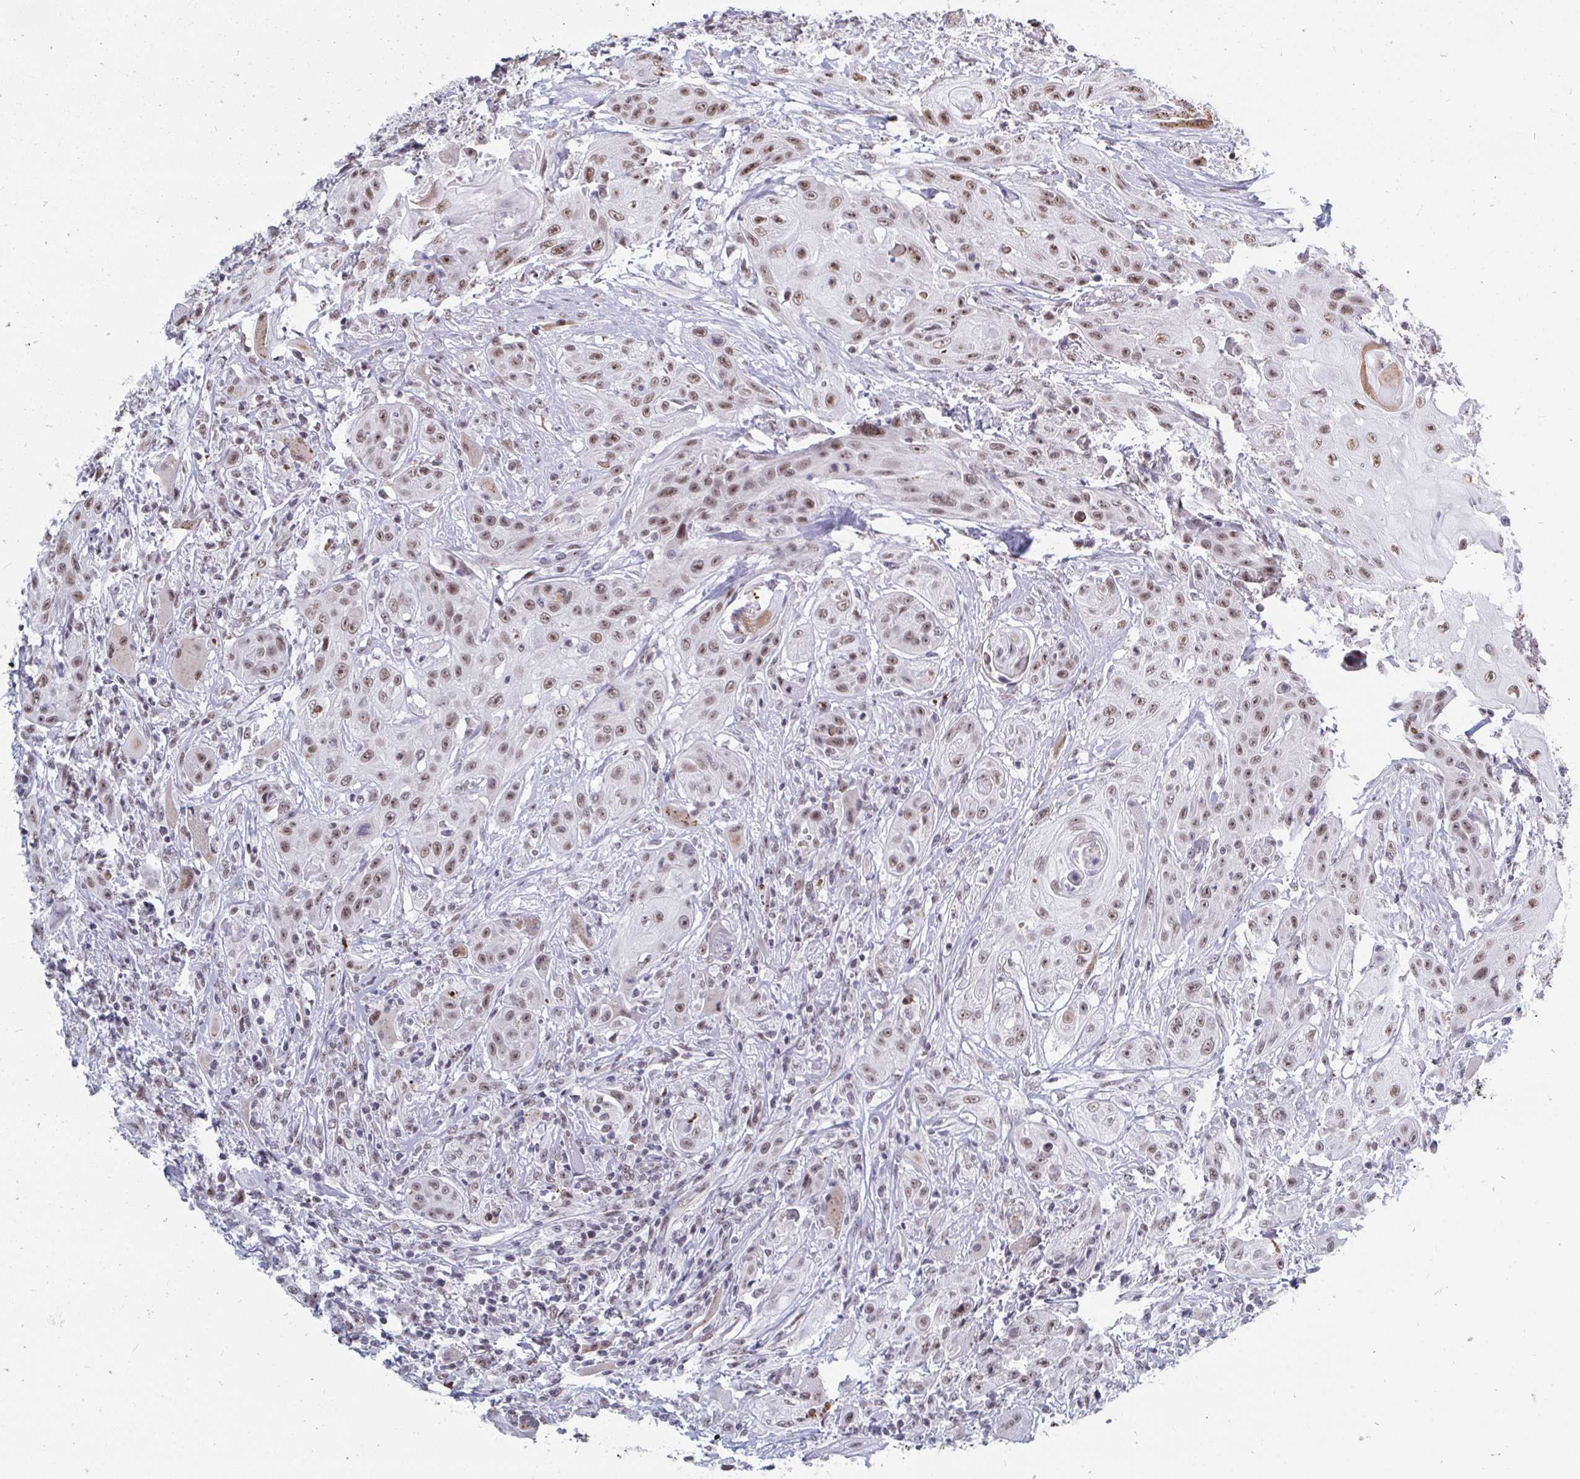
{"staining": {"intensity": "moderate", "quantity": ">75%", "location": "nuclear"}, "tissue": "head and neck cancer", "cell_type": "Tumor cells", "image_type": "cancer", "snomed": [{"axis": "morphology", "description": "Squamous cell carcinoma, NOS"}, {"axis": "topography", "description": "Oral tissue"}, {"axis": "topography", "description": "Head-Neck"}, {"axis": "topography", "description": "Neck, NOS"}], "caption": "This is an image of IHC staining of head and neck cancer, which shows moderate expression in the nuclear of tumor cells.", "gene": "TRIP12", "patient": {"sex": "female", "age": 55}}